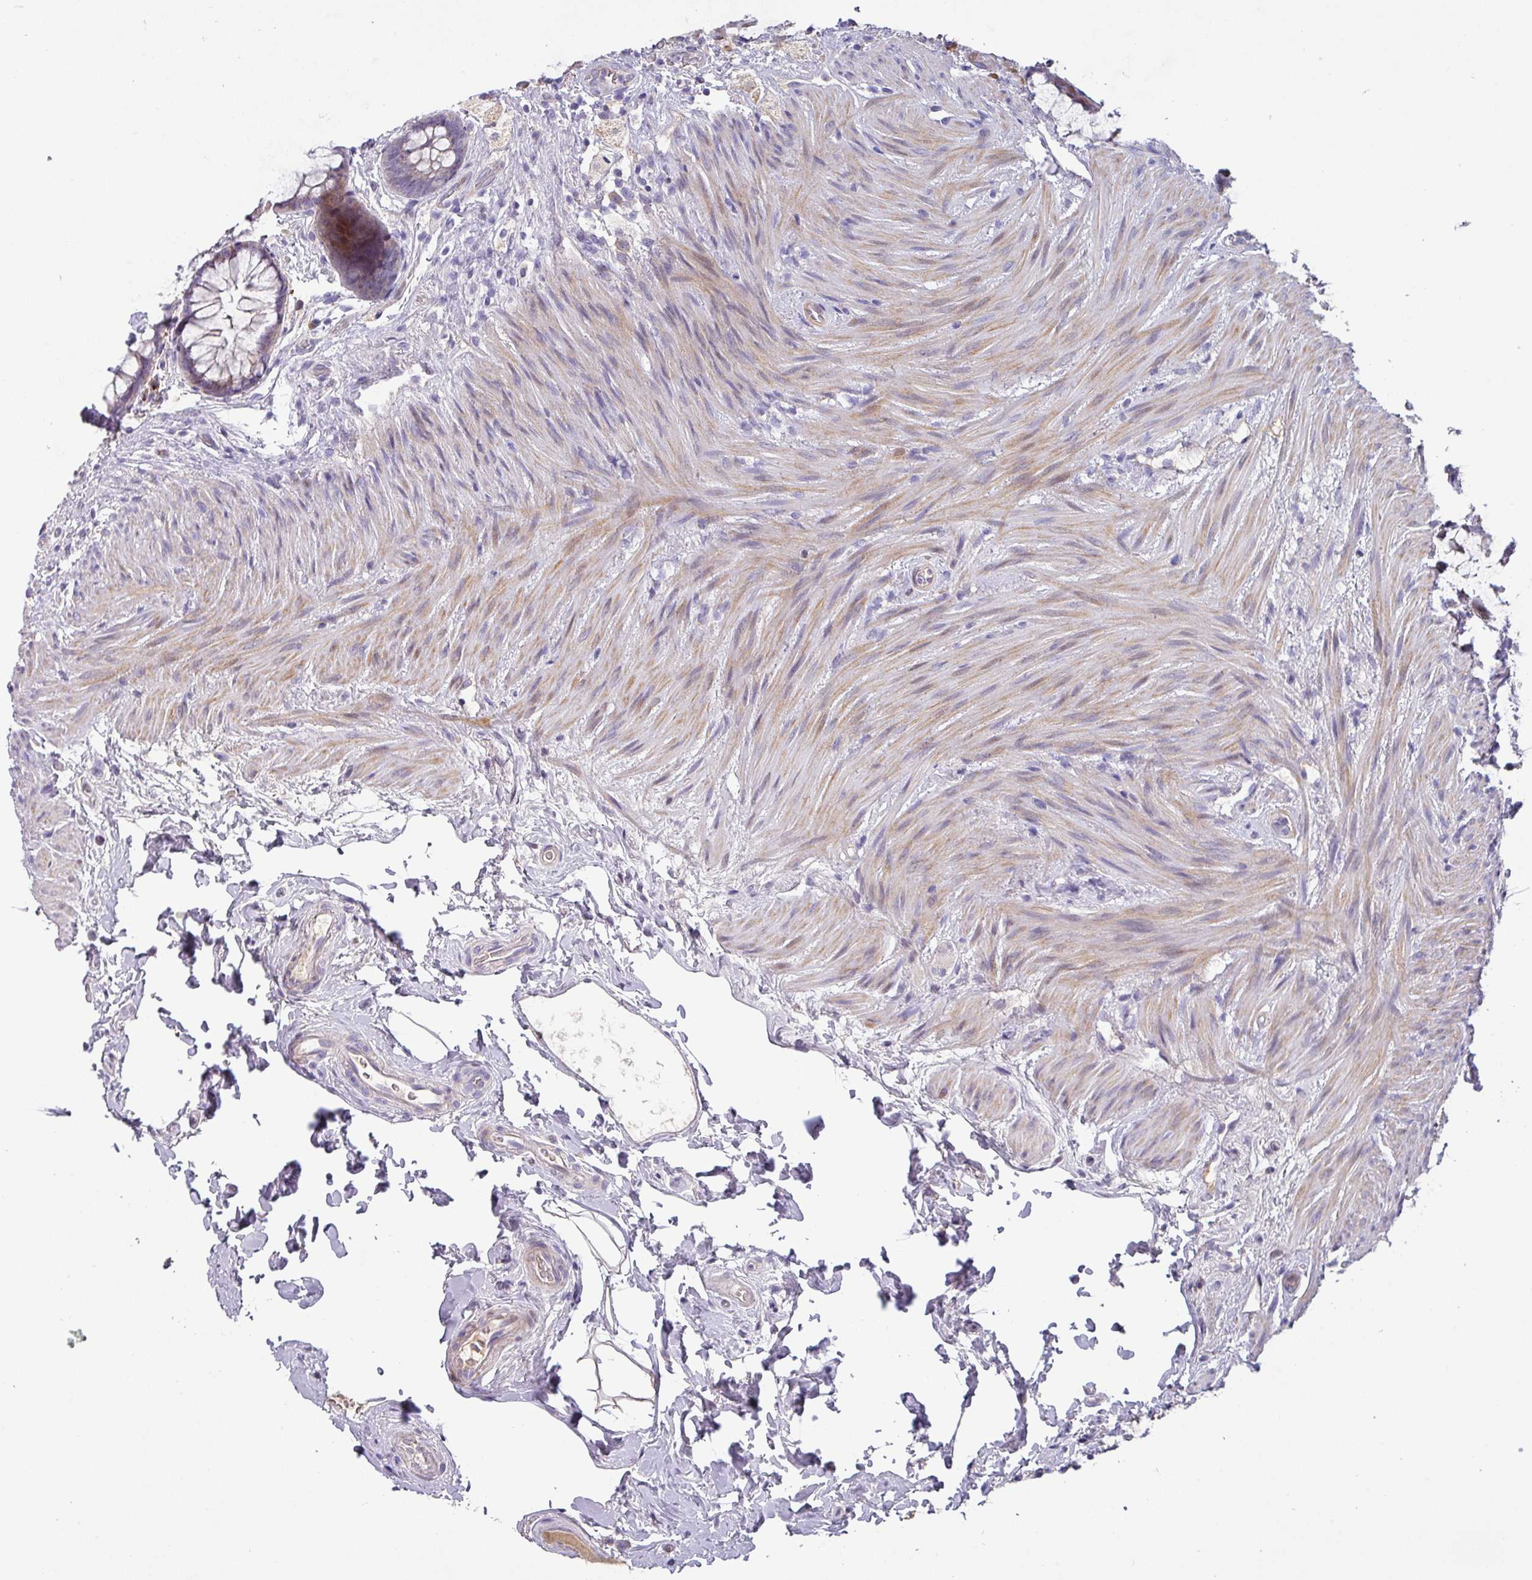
{"staining": {"intensity": "moderate", "quantity": "25%-75%", "location": "cytoplasmic/membranous"}, "tissue": "rectum", "cell_type": "Glandular cells", "image_type": "normal", "snomed": [{"axis": "morphology", "description": "Normal tissue, NOS"}, {"axis": "topography", "description": "Rectum"}, {"axis": "topography", "description": "Peripheral nerve tissue"}], "caption": "DAB immunohistochemical staining of unremarkable rectum exhibits moderate cytoplasmic/membranous protein positivity in about 25%-75% of glandular cells.", "gene": "KLHL3", "patient": {"sex": "female", "age": 69}}